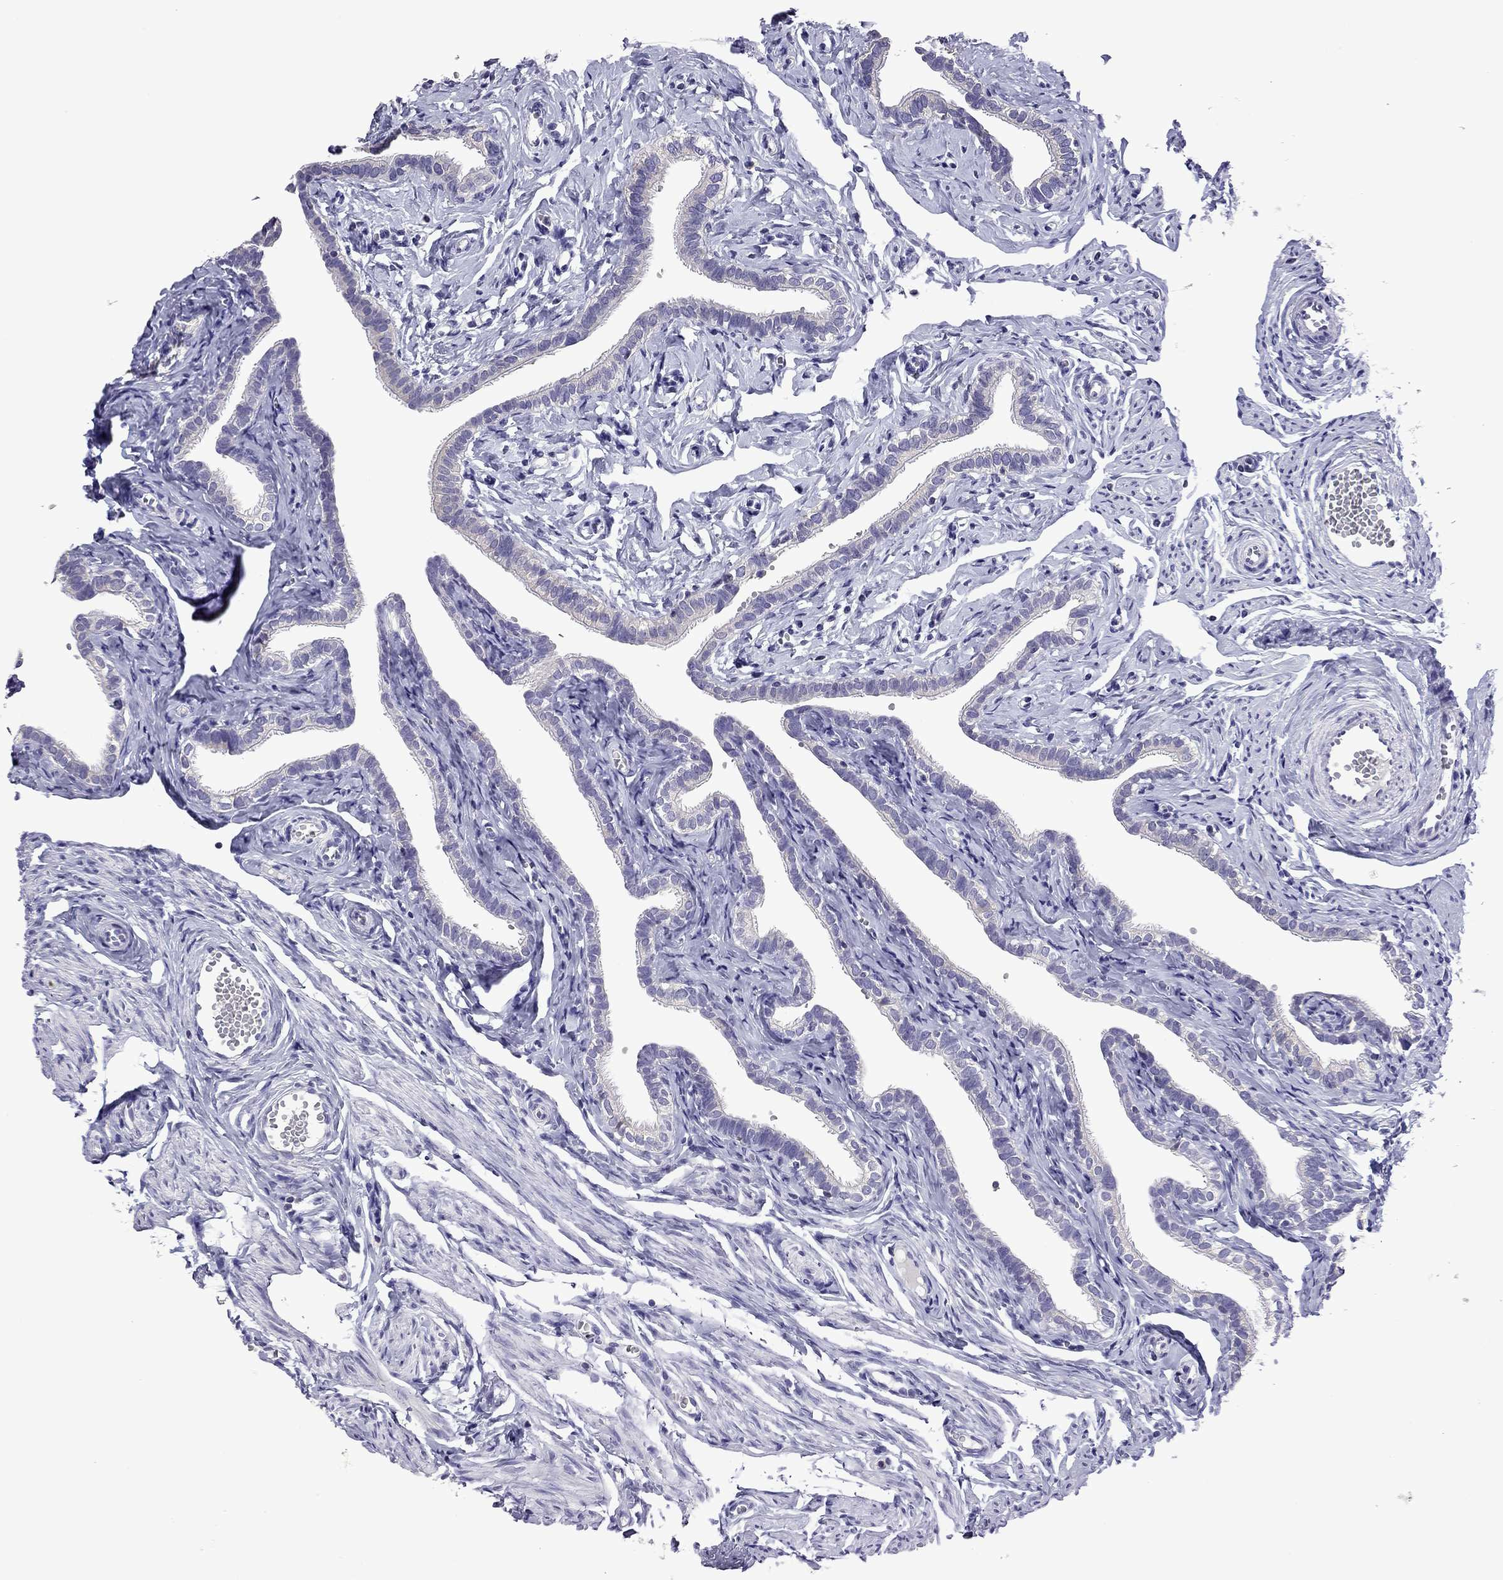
{"staining": {"intensity": "negative", "quantity": "none", "location": "none"}, "tissue": "fallopian tube", "cell_type": "Glandular cells", "image_type": "normal", "snomed": [{"axis": "morphology", "description": "Normal tissue, NOS"}, {"axis": "topography", "description": "Fallopian tube"}], "caption": "This image is of normal fallopian tube stained with immunohistochemistry (IHC) to label a protein in brown with the nuclei are counter-stained blue. There is no staining in glandular cells. (Brightfield microscopy of DAB IHC at high magnification).", "gene": "TTN", "patient": {"sex": "female", "age": 41}}